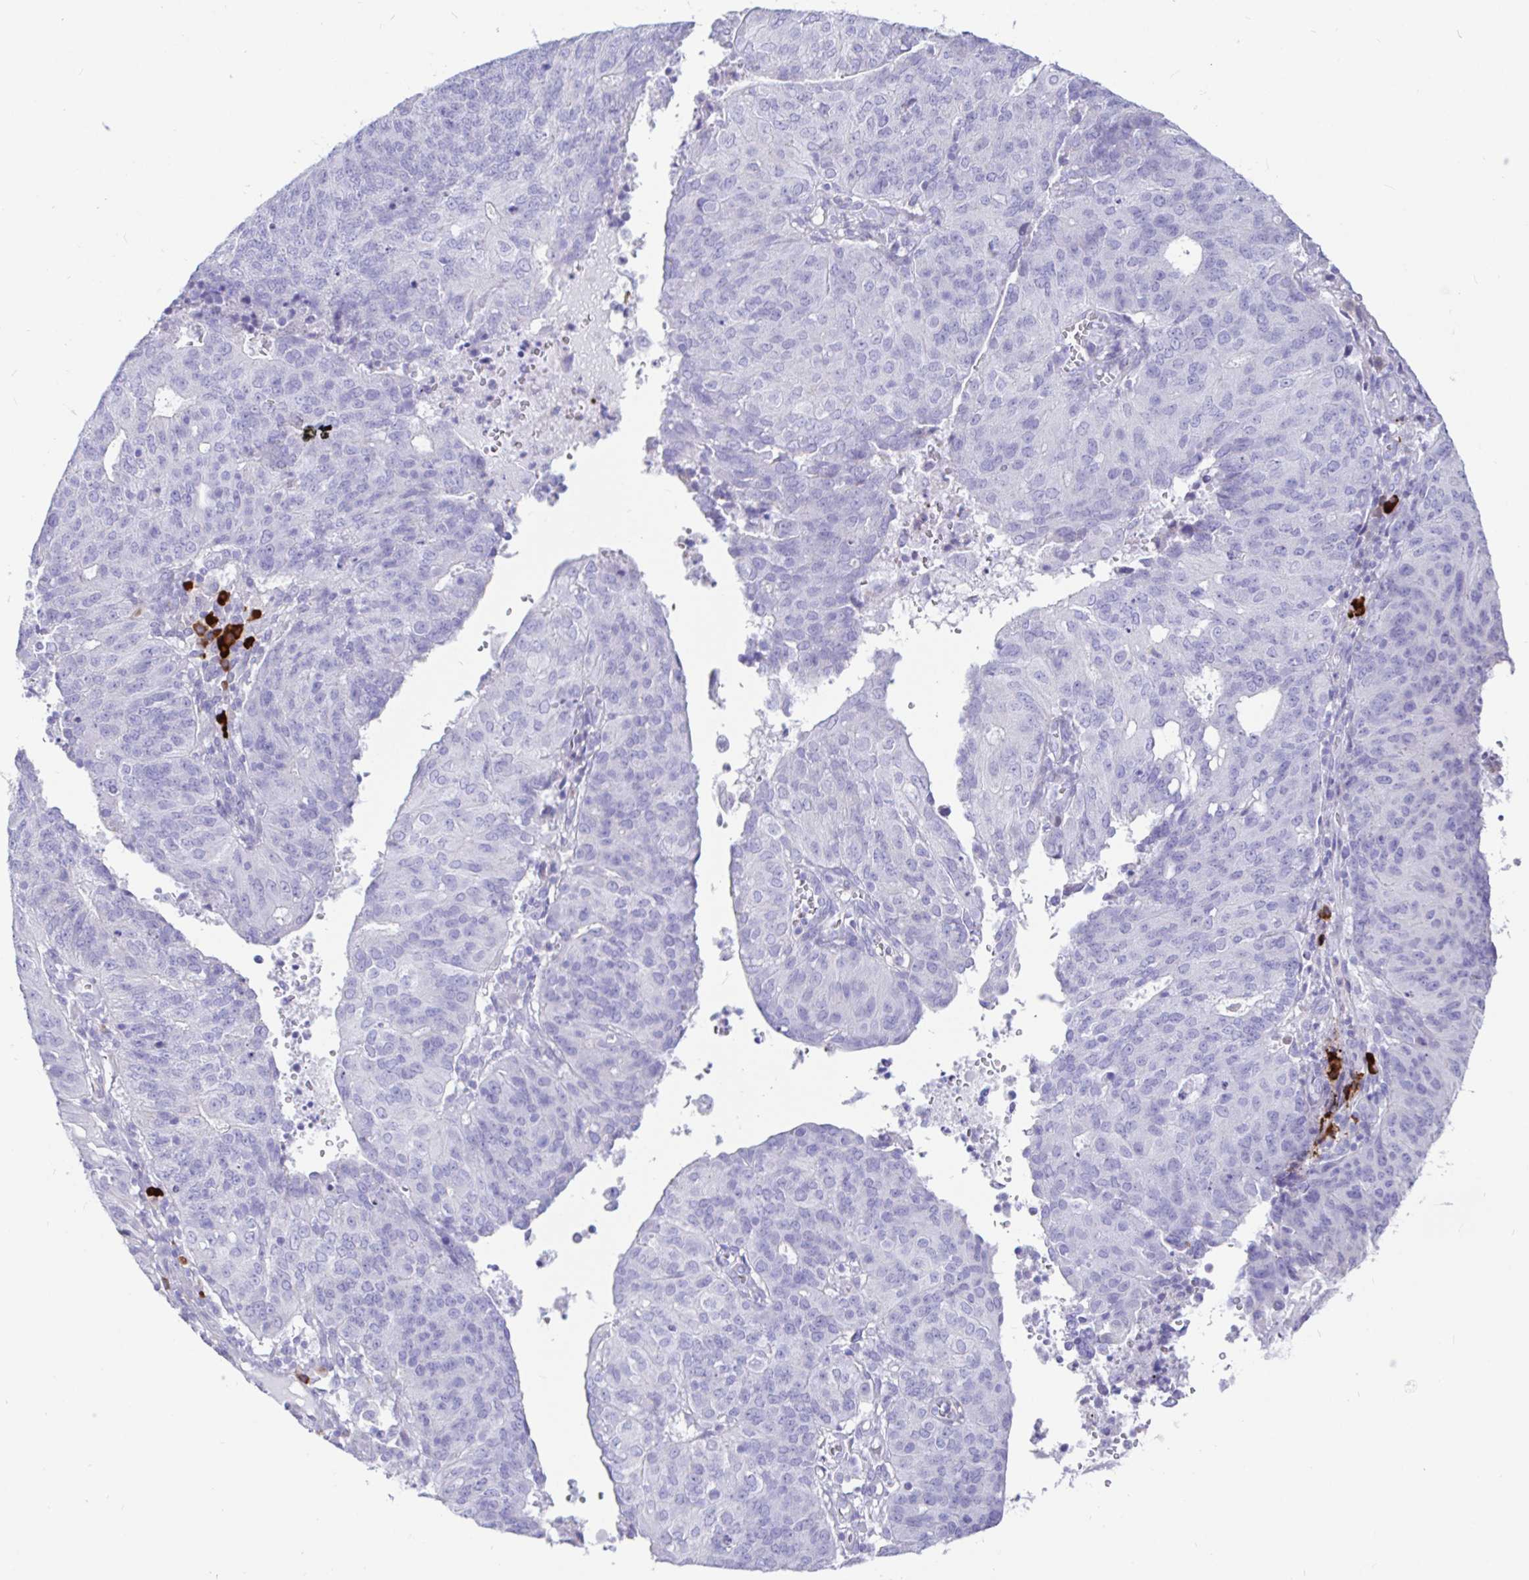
{"staining": {"intensity": "negative", "quantity": "none", "location": "none"}, "tissue": "endometrial cancer", "cell_type": "Tumor cells", "image_type": "cancer", "snomed": [{"axis": "morphology", "description": "Adenocarcinoma, NOS"}, {"axis": "topography", "description": "Endometrium"}], "caption": "IHC of endometrial cancer exhibits no positivity in tumor cells. The staining was performed using DAB (3,3'-diaminobenzidine) to visualize the protein expression in brown, while the nuclei were stained in blue with hematoxylin (Magnification: 20x).", "gene": "CCDC62", "patient": {"sex": "female", "age": 82}}